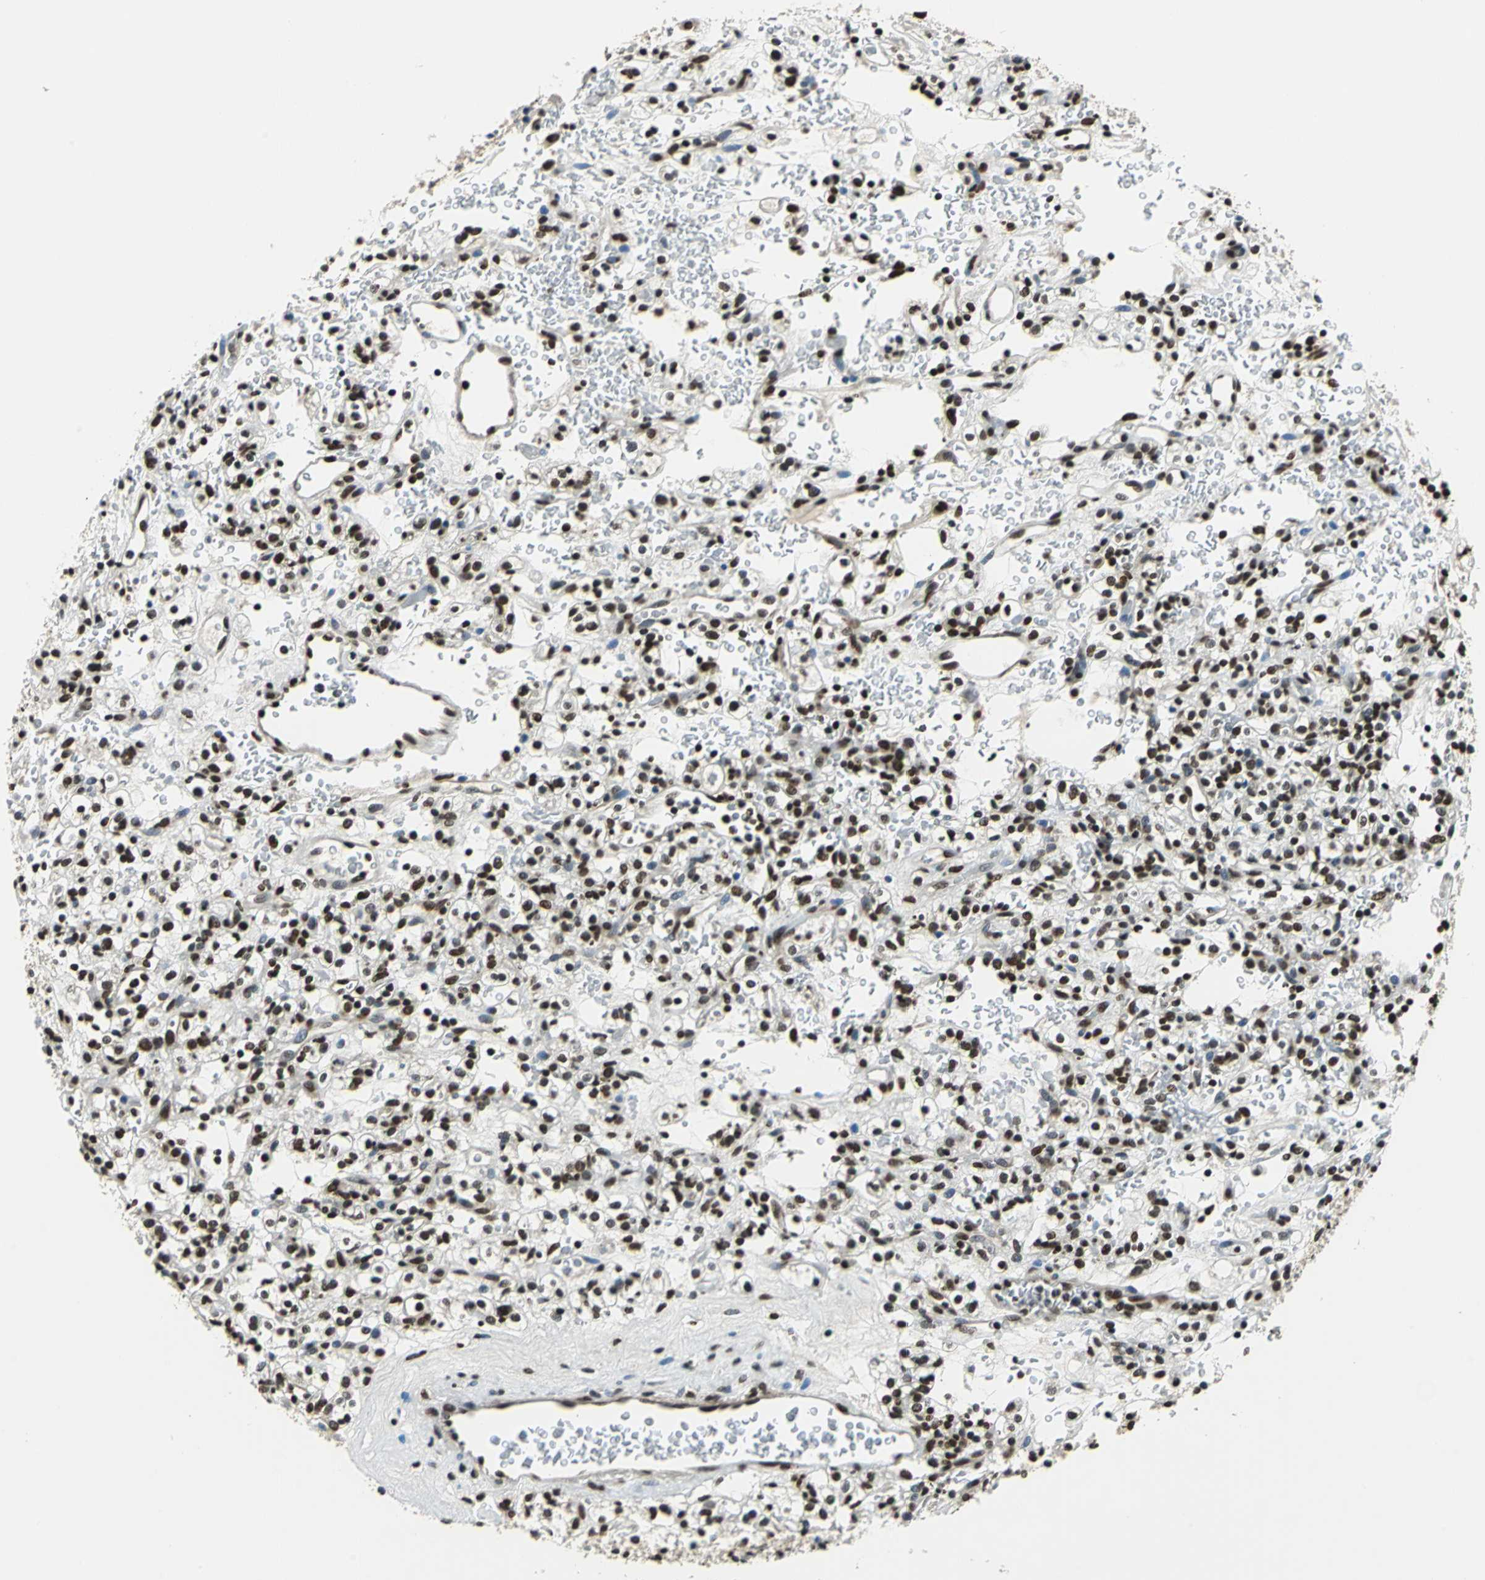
{"staining": {"intensity": "strong", "quantity": ">75%", "location": "nuclear"}, "tissue": "renal cancer", "cell_type": "Tumor cells", "image_type": "cancer", "snomed": [{"axis": "morphology", "description": "Normal tissue, NOS"}, {"axis": "morphology", "description": "Adenocarcinoma, NOS"}, {"axis": "topography", "description": "Kidney"}], "caption": "Immunohistochemistry (IHC) image of renal cancer stained for a protein (brown), which shows high levels of strong nuclear positivity in approximately >75% of tumor cells.", "gene": "RBM14", "patient": {"sex": "female", "age": 72}}